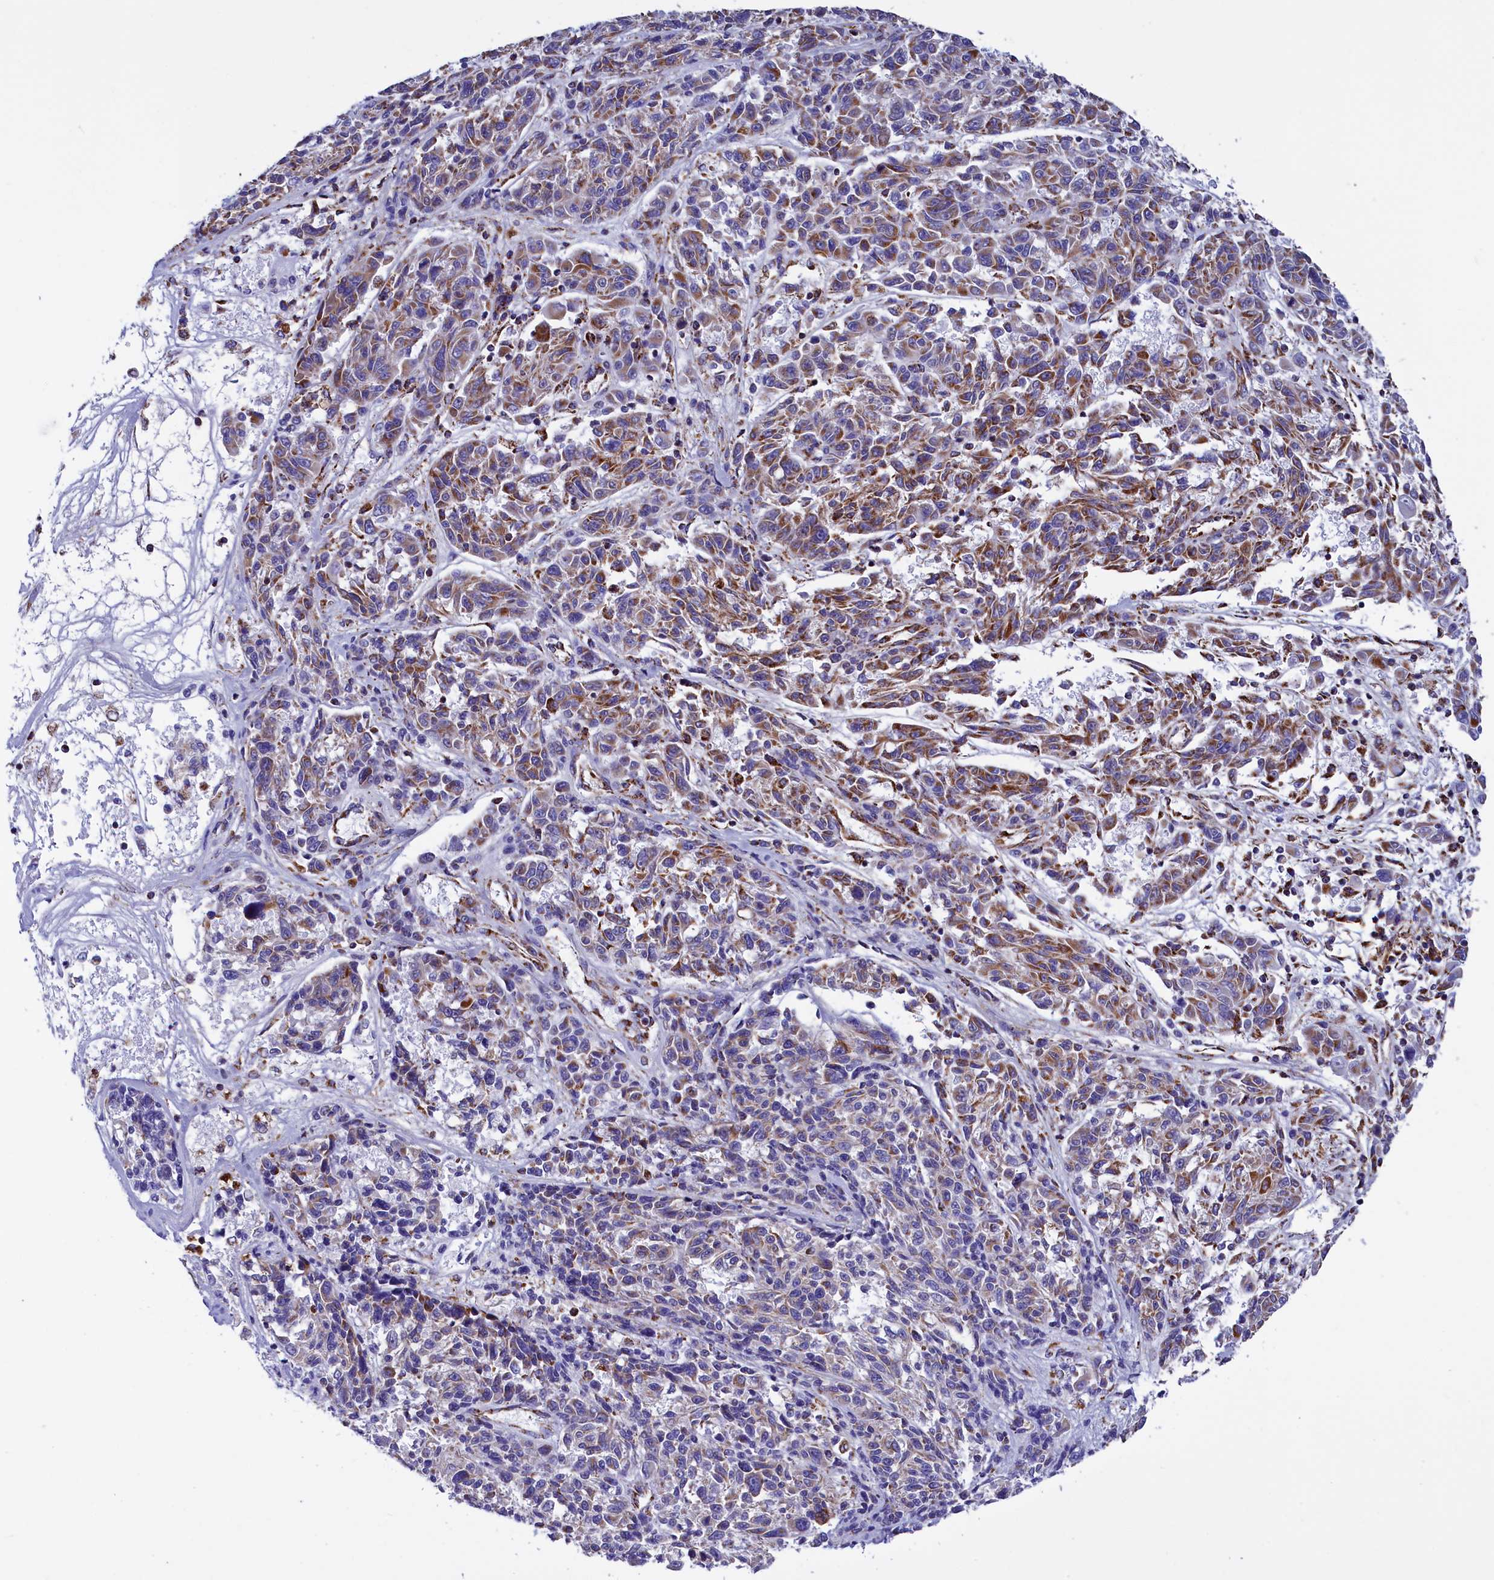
{"staining": {"intensity": "moderate", "quantity": ">75%", "location": "cytoplasmic/membranous"}, "tissue": "melanoma", "cell_type": "Tumor cells", "image_type": "cancer", "snomed": [{"axis": "morphology", "description": "Malignant melanoma, NOS"}, {"axis": "topography", "description": "Skin"}], "caption": "Melanoma tissue displays moderate cytoplasmic/membranous expression in about >75% of tumor cells Immunohistochemistry stains the protein in brown and the nuclei are stained blue.", "gene": "SLC39A3", "patient": {"sex": "male", "age": 53}}